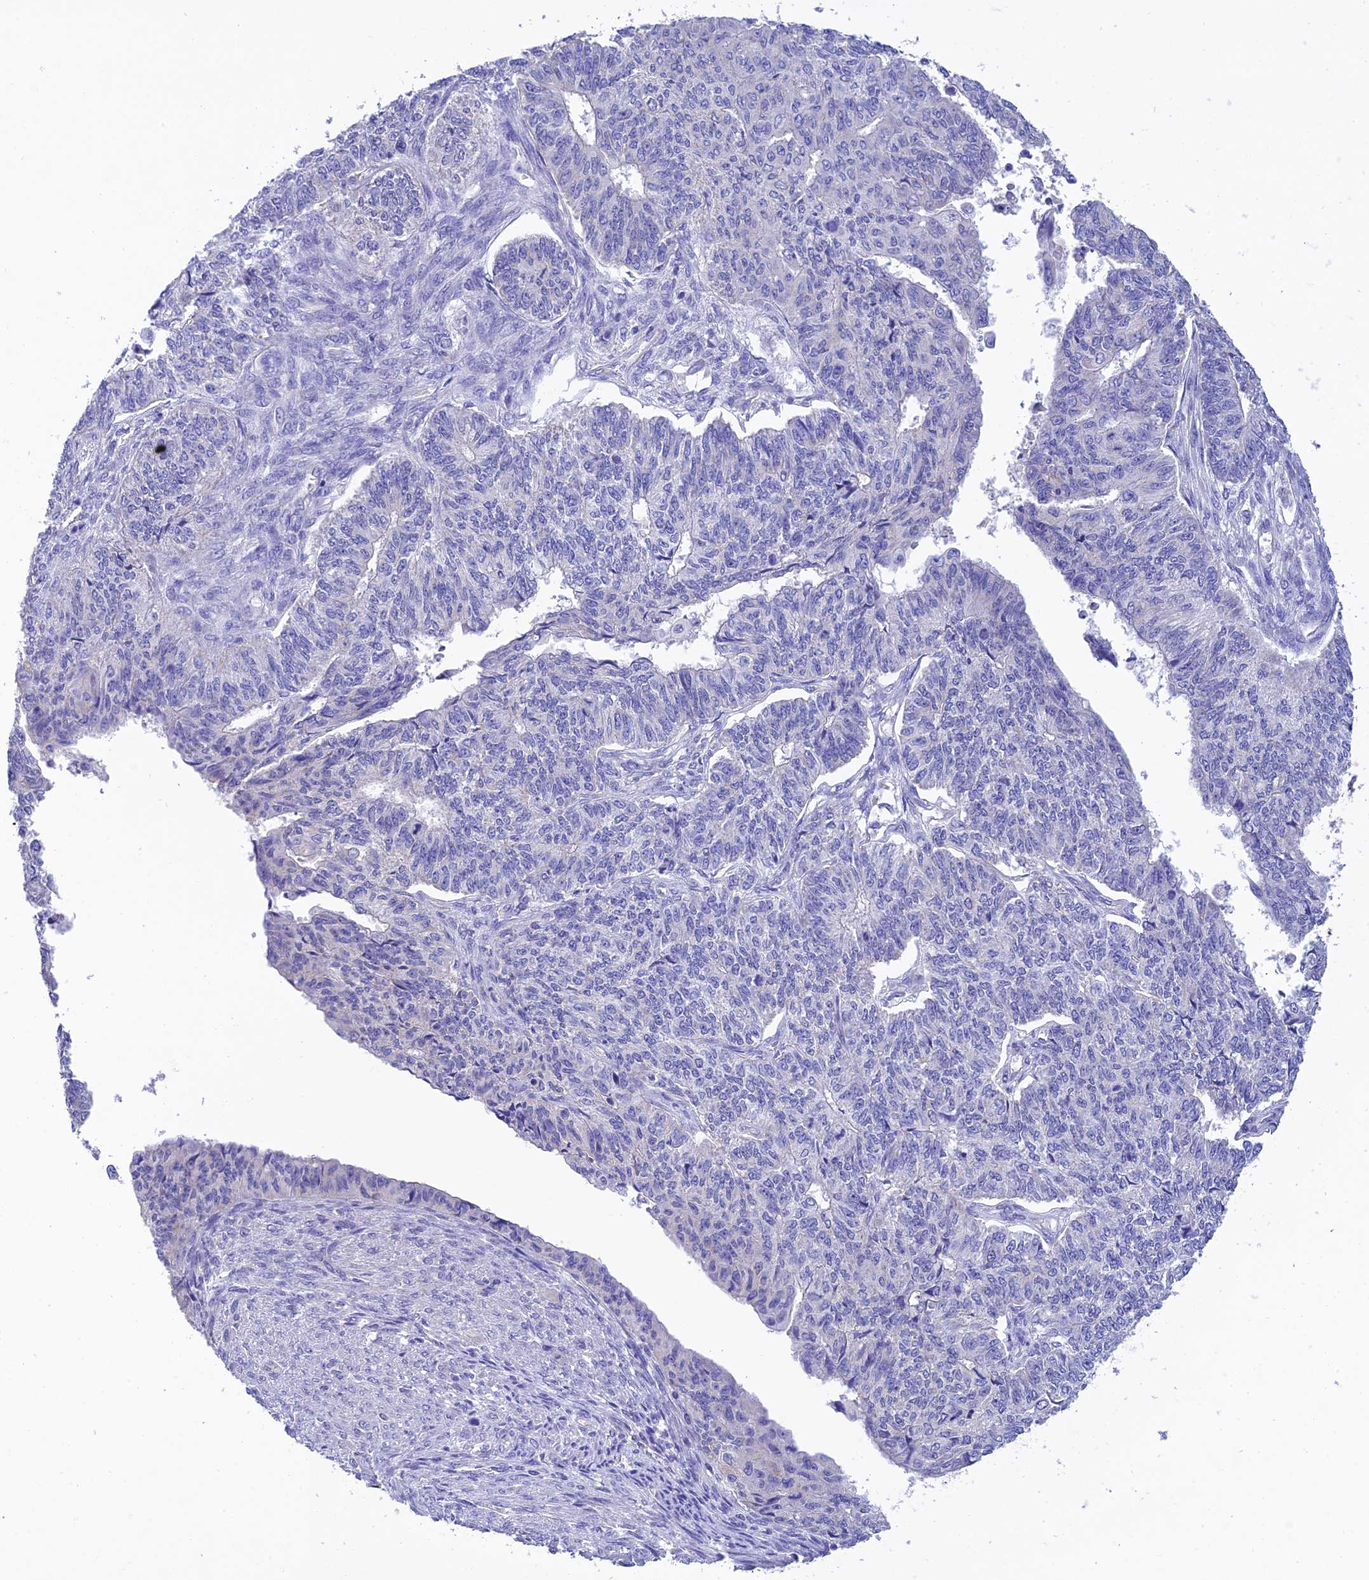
{"staining": {"intensity": "negative", "quantity": "none", "location": "none"}, "tissue": "endometrial cancer", "cell_type": "Tumor cells", "image_type": "cancer", "snomed": [{"axis": "morphology", "description": "Adenocarcinoma, NOS"}, {"axis": "topography", "description": "Endometrium"}], "caption": "This is an immunohistochemistry (IHC) histopathology image of endometrial adenocarcinoma. There is no staining in tumor cells.", "gene": "MS4A5", "patient": {"sex": "female", "age": 32}}